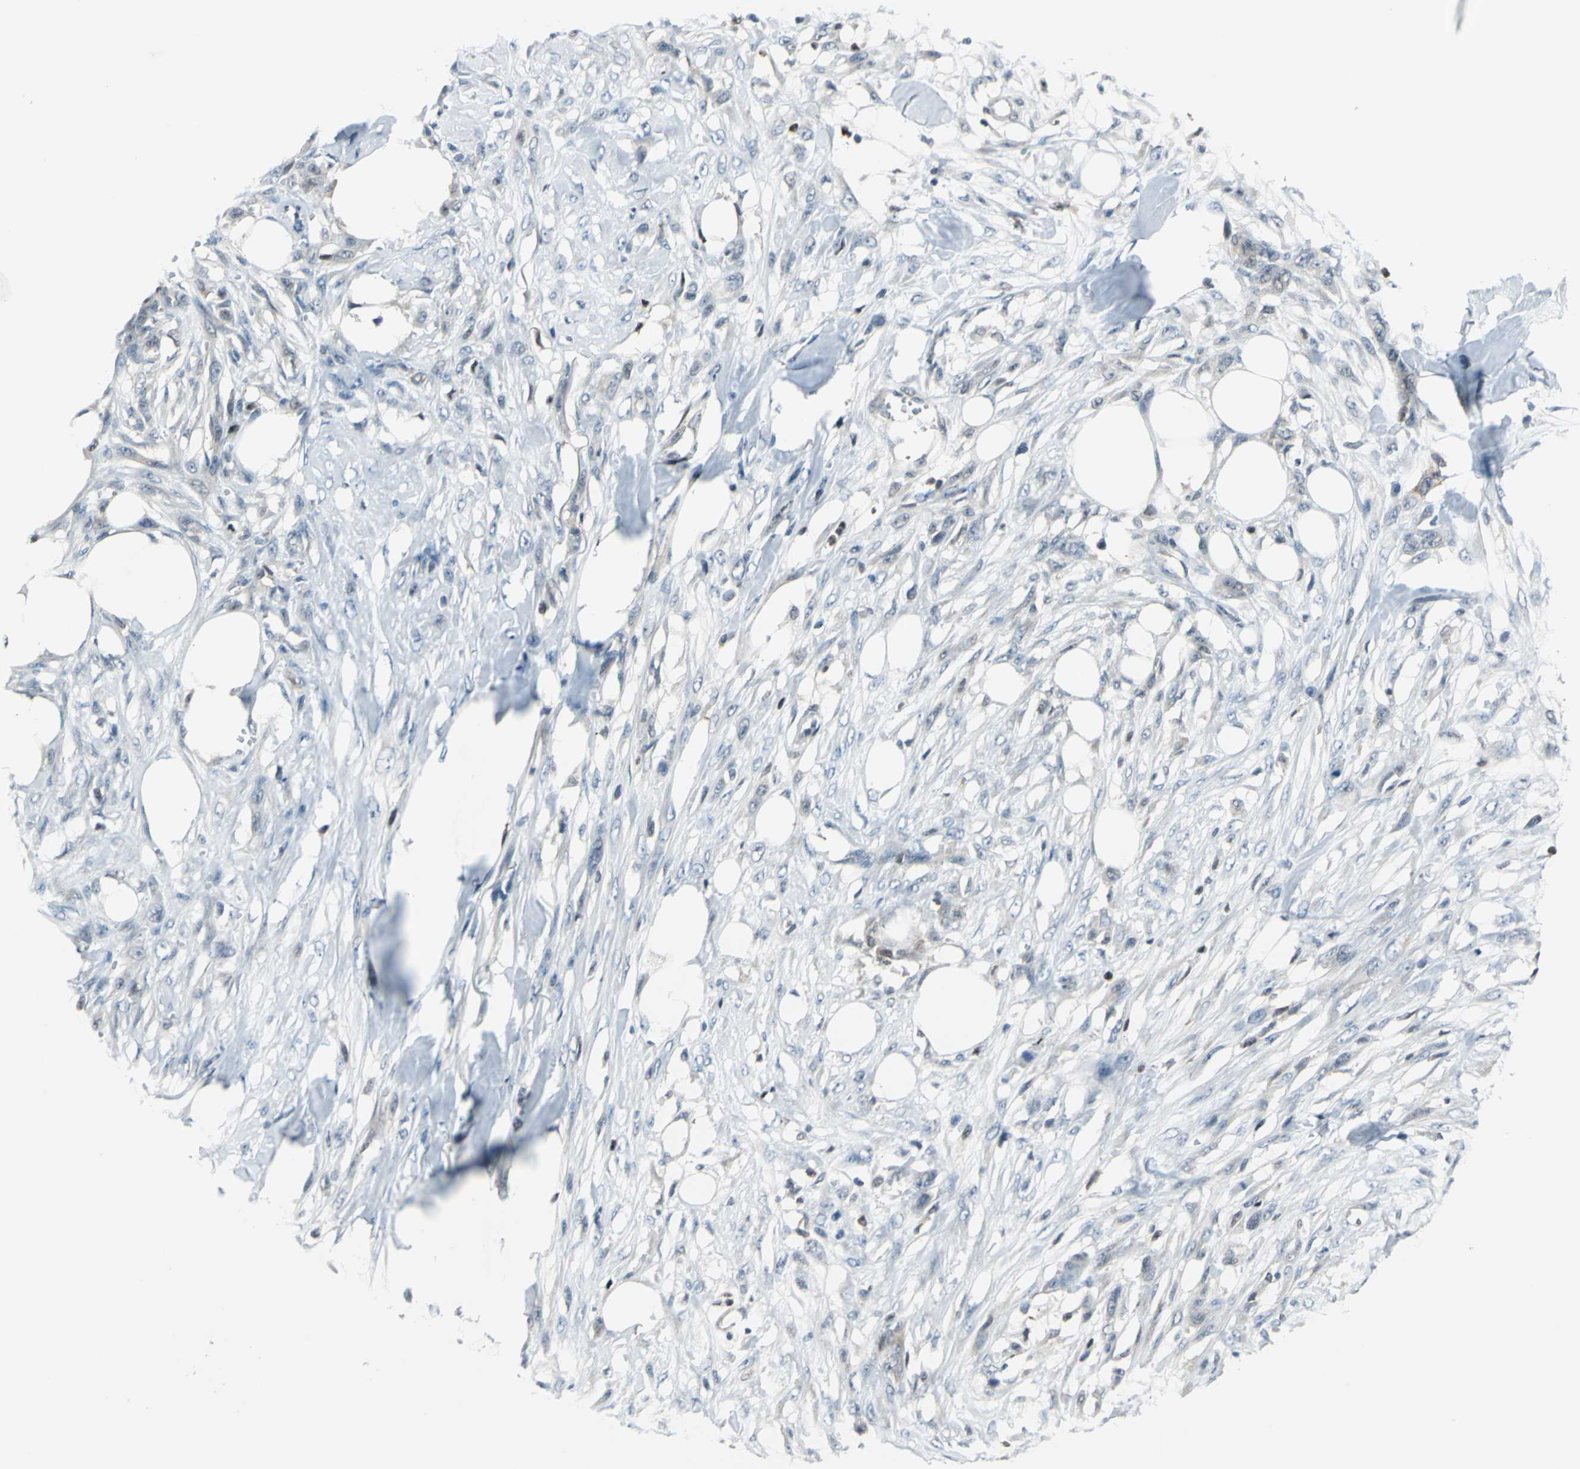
{"staining": {"intensity": "negative", "quantity": "none", "location": "none"}, "tissue": "skin cancer", "cell_type": "Tumor cells", "image_type": "cancer", "snomed": [{"axis": "morphology", "description": "Normal tissue, NOS"}, {"axis": "morphology", "description": "Squamous cell carcinoma, NOS"}, {"axis": "topography", "description": "Skin"}], "caption": "Tumor cells show no significant protein expression in skin cancer. The staining was performed using DAB (3,3'-diaminobenzidine) to visualize the protein expression in brown, while the nuclei were stained in blue with hematoxylin (Magnification: 20x).", "gene": "PSME1", "patient": {"sex": "female", "age": 59}}